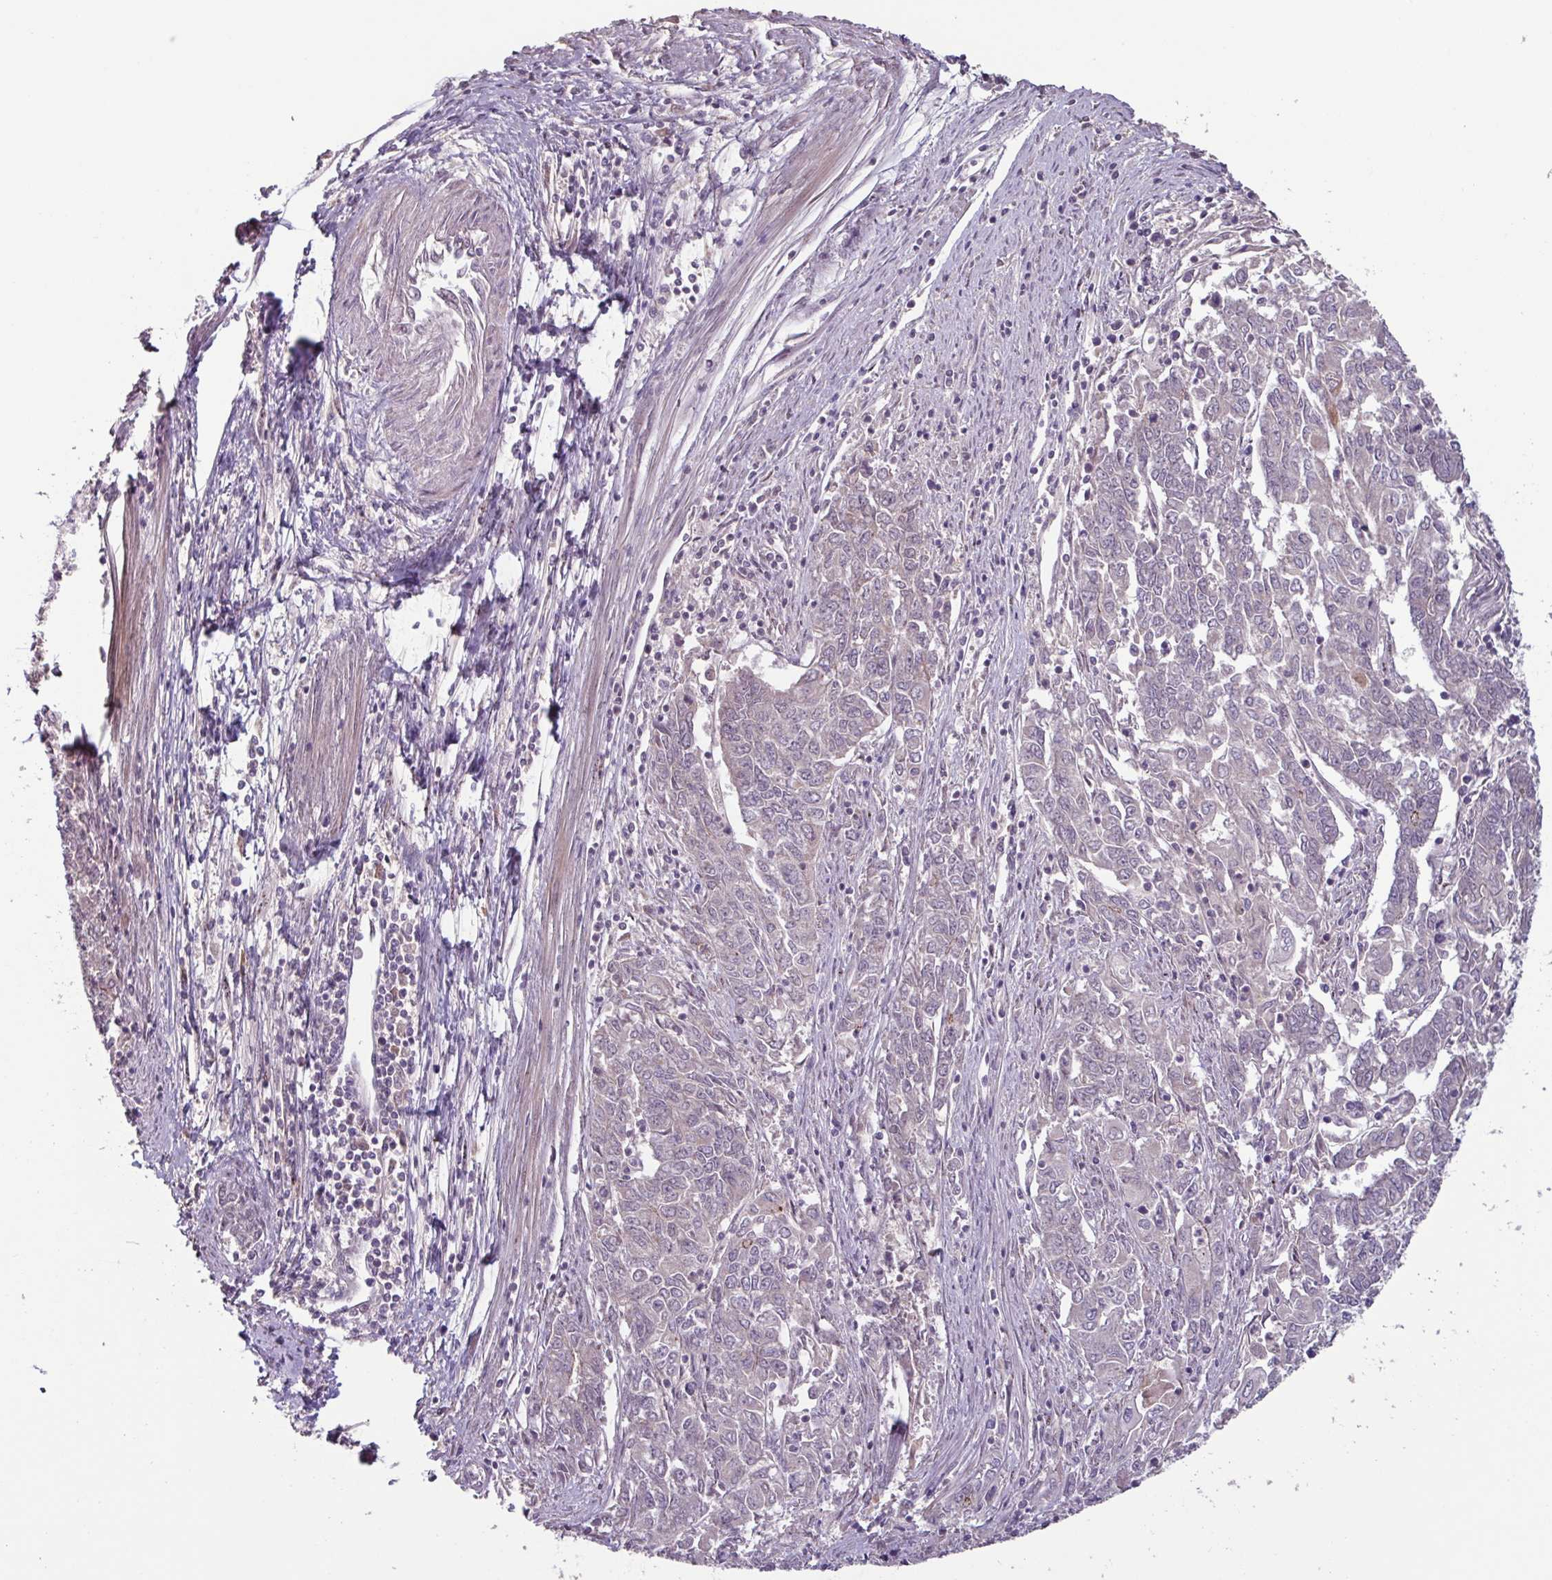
{"staining": {"intensity": "negative", "quantity": "none", "location": "none"}, "tissue": "endometrial cancer", "cell_type": "Tumor cells", "image_type": "cancer", "snomed": [{"axis": "morphology", "description": "Adenocarcinoma, NOS"}, {"axis": "topography", "description": "Endometrium"}], "caption": "Tumor cells show no significant protein staining in endometrial cancer (adenocarcinoma).", "gene": "TMEM88", "patient": {"sex": "female", "age": 54}}